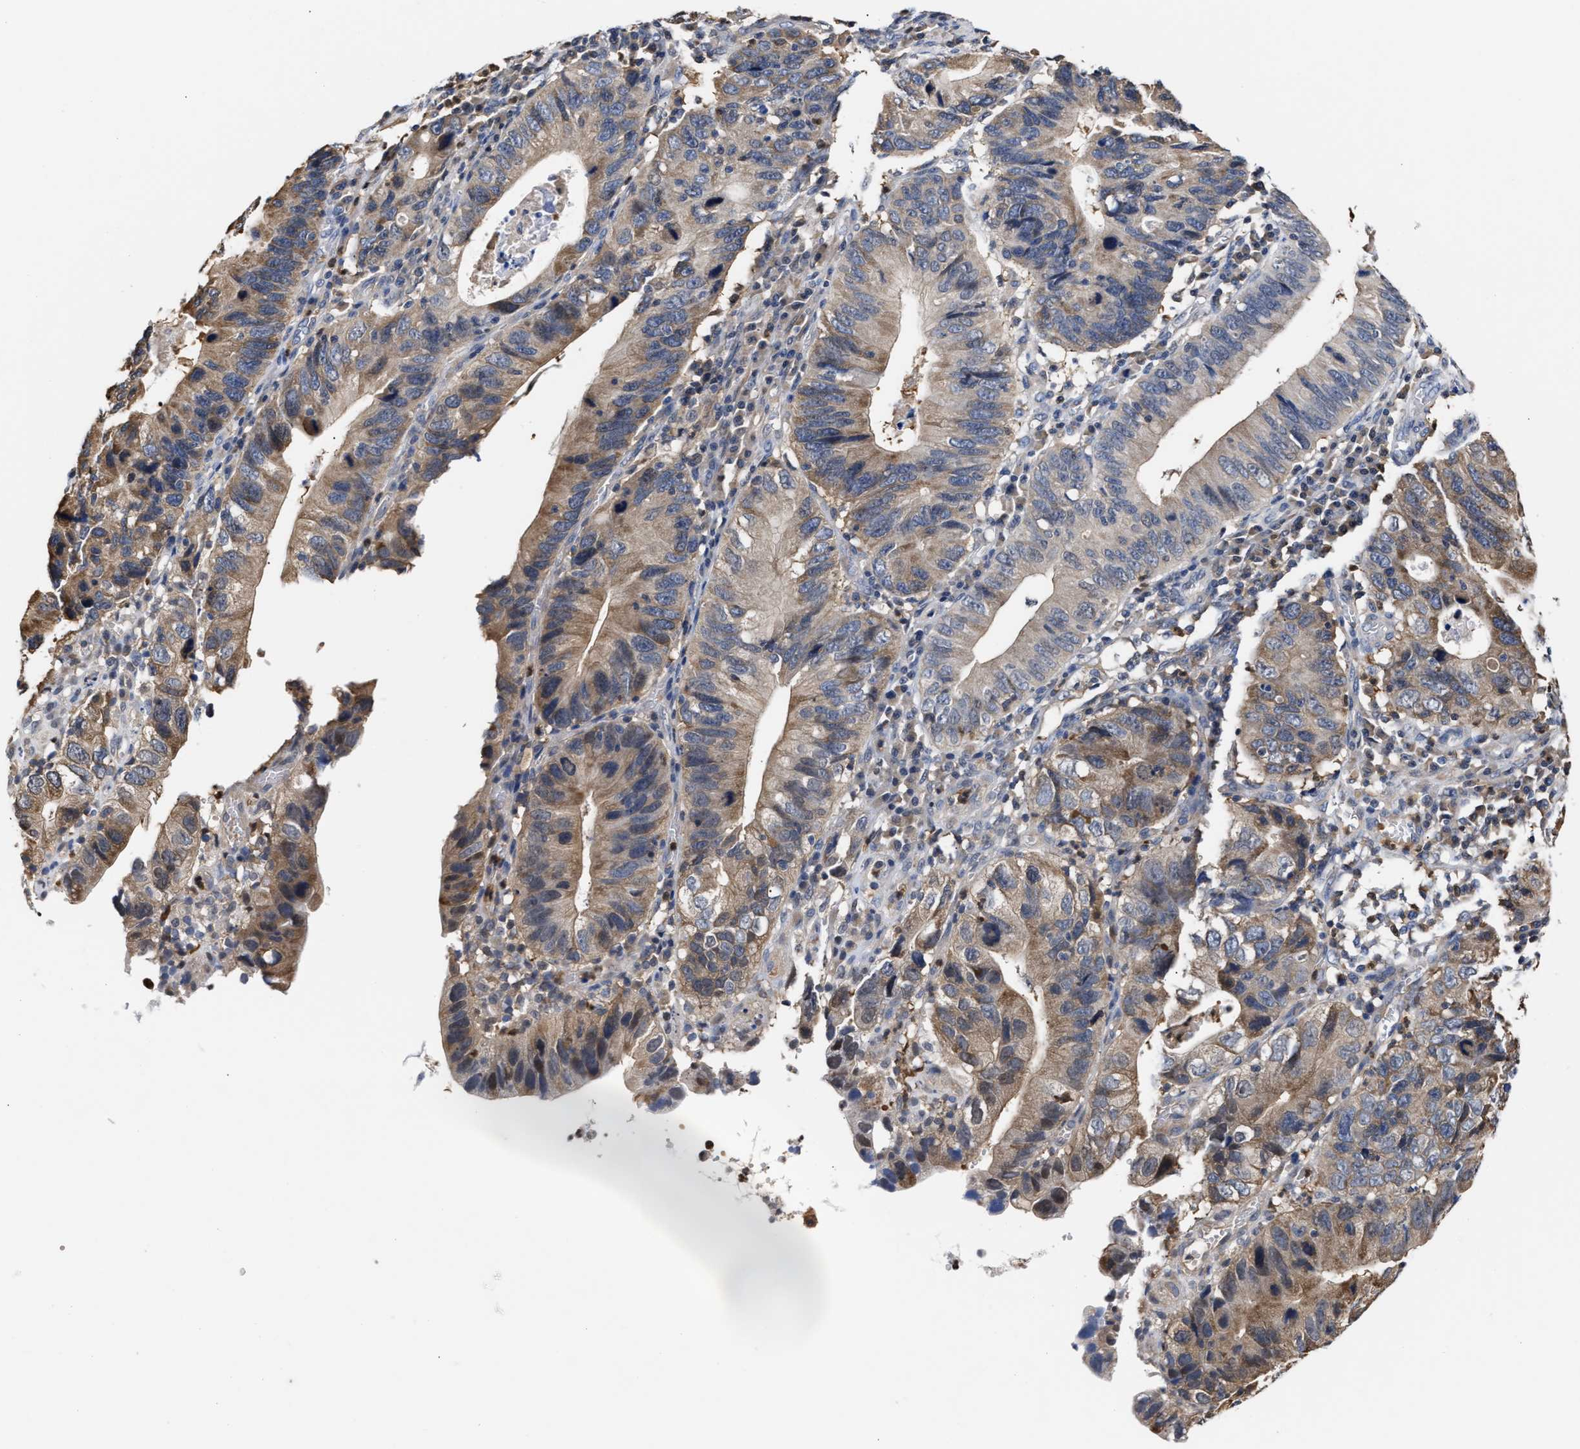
{"staining": {"intensity": "moderate", "quantity": "25%-75%", "location": "cytoplasmic/membranous"}, "tissue": "stomach cancer", "cell_type": "Tumor cells", "image_type": "cancer", "snomed": [{"axis": "morphology", "description": "Adenocarcinoma, NOS"}, {"axis": "topography", "description": "Stomach"}], "caption": "Approximately 25%-75% of tumor cells in human stomach cancer show moderate cytoplasmic/membranous protein expression as visualized by brown immunohistochemical staining.", "gene": "KLHDC1", "patient": {"sex": "male", "age": 59}}